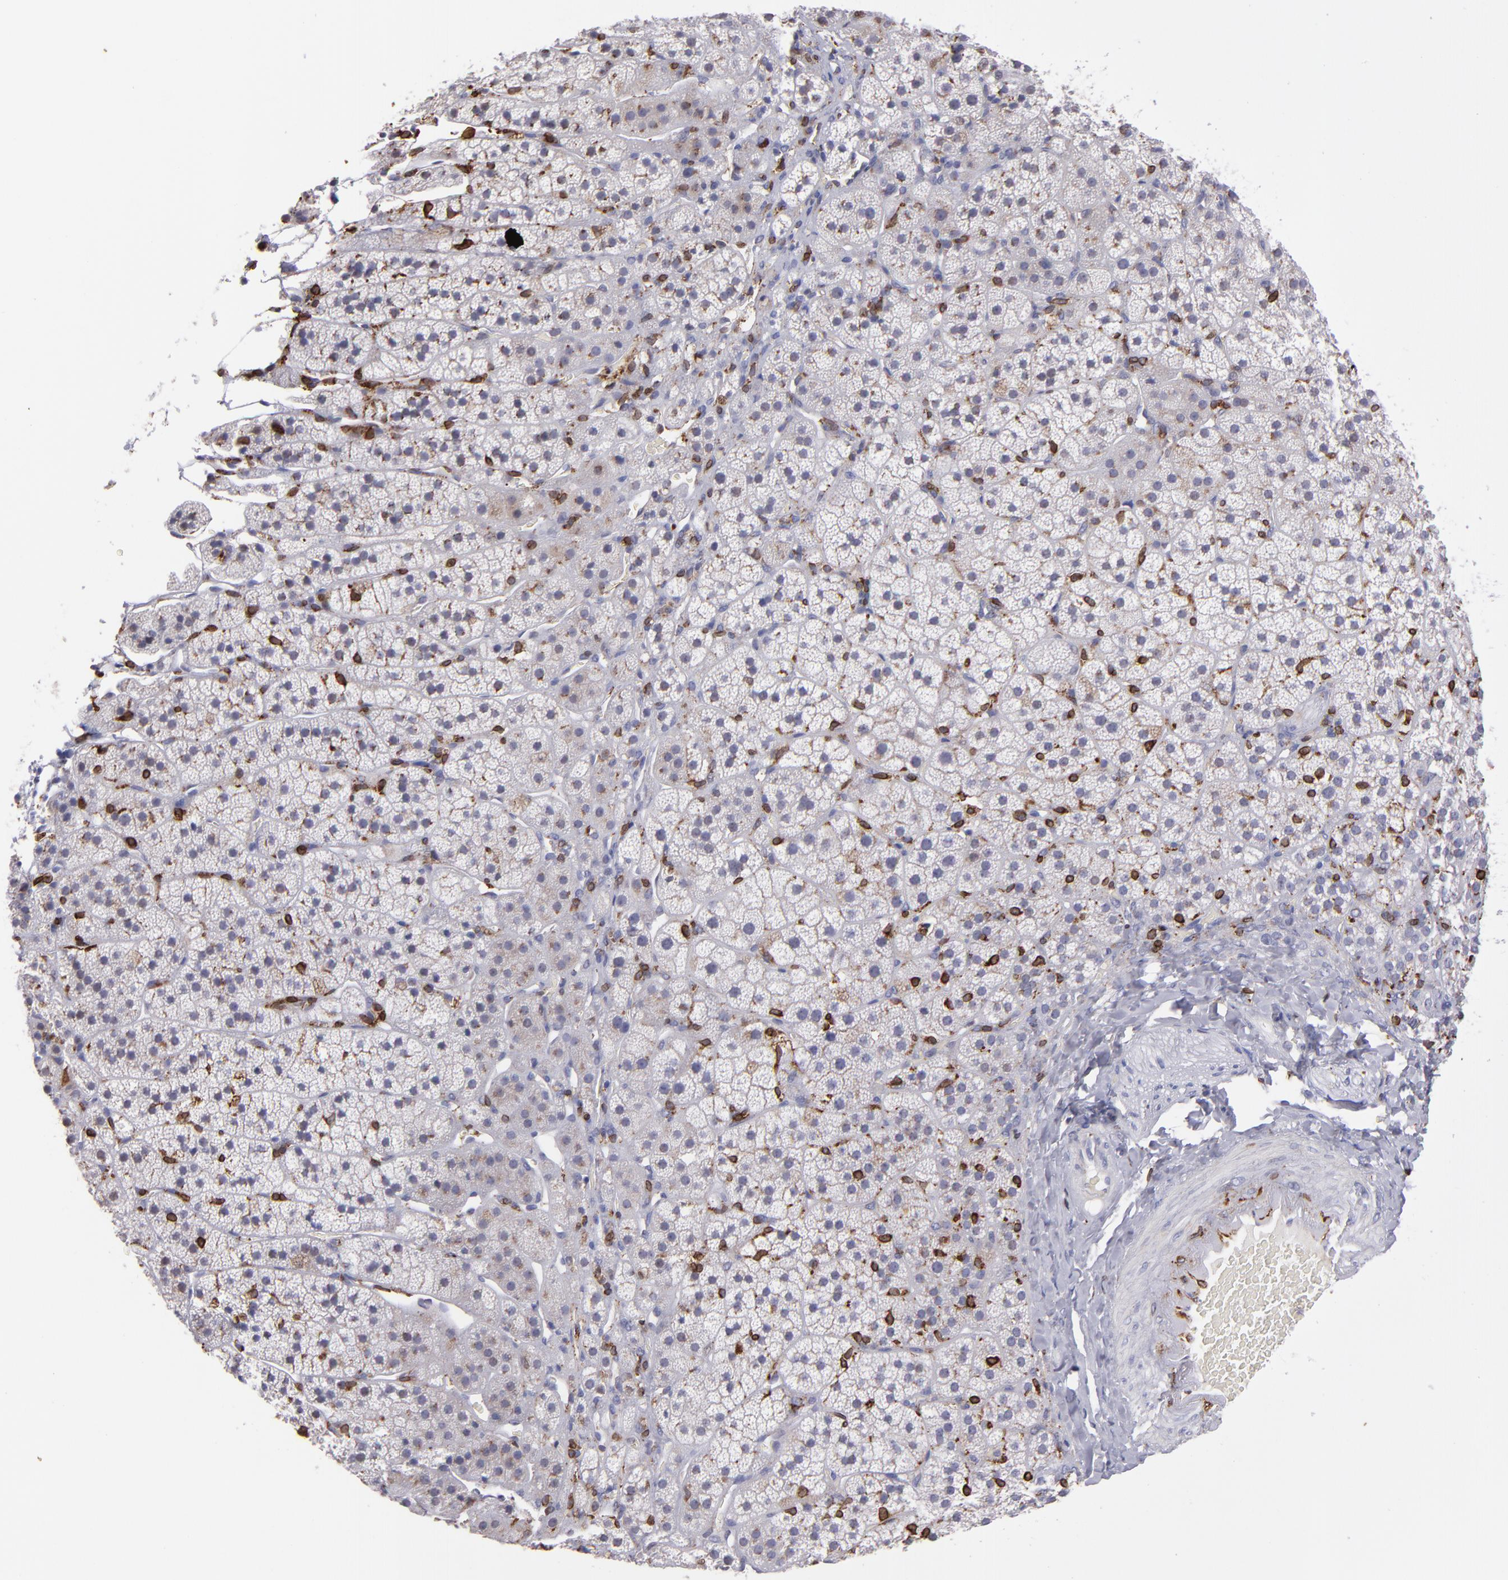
{"staining": {"intensity": "weak", "quantity": "<25%", "location": "cytoplasmic/membranous"}, "tissue": "adrenal gland", "cell_type": "Glandular cells", "image_type": "normal", "snomed": [{"axis": "morphology", "description": "Normal tissue, NOS"}, {"axis": "topography", "description": "Adrenal gland"}], "caption": "Immunohistochemistry (IHC) of normal adrenal gland shows no positivity in glandular cells. Nuclei are stained in blue.", "gene": "PTGS1", "patient": {"sex": "female", "age": 44}}